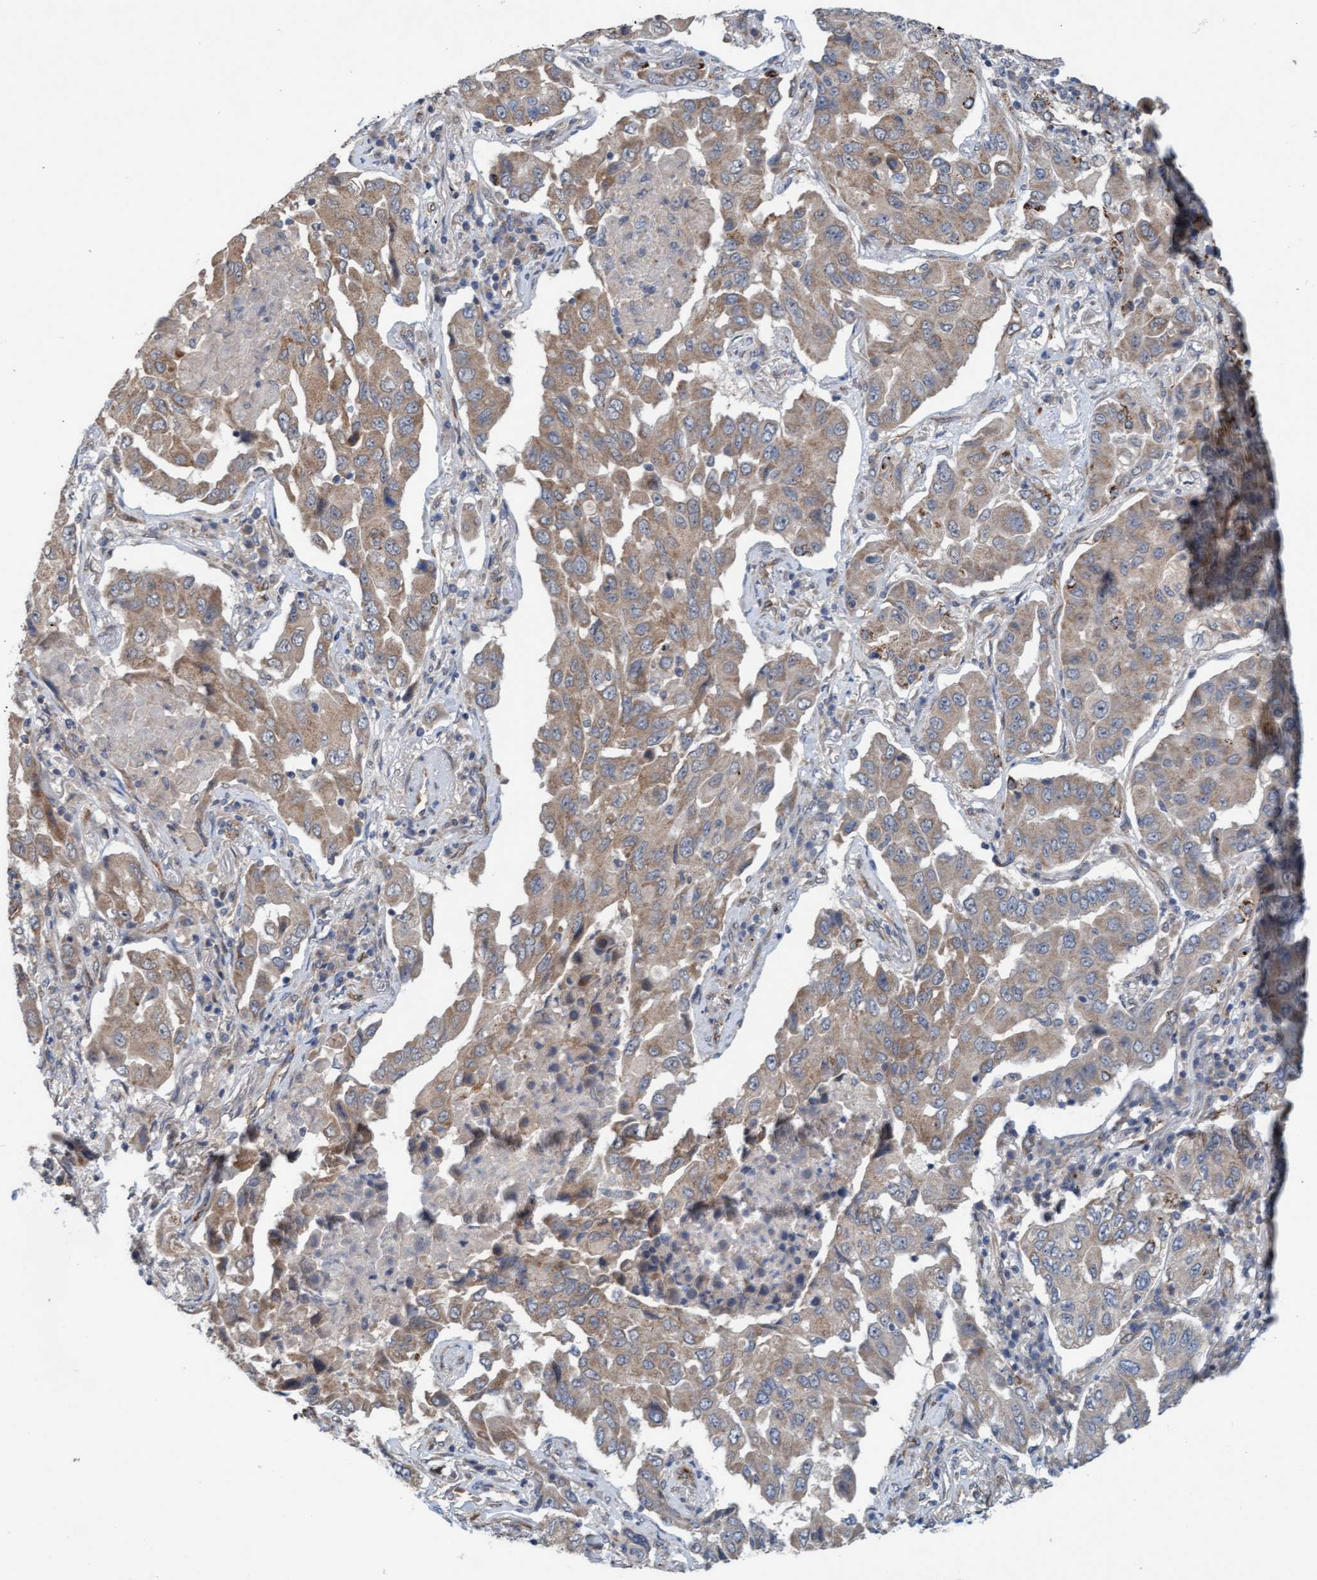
{"staining": {"intensity": "weak", "quantity": "25%-75%", "location": "cytoplasmic/membranous"}, "tissue": "lung cancer", "cell_type": "Tumor cells", "image_type": "cancer", "snomed": [{"axis": "morphology", "description": "Adenocarcinoma, NOS"}, {"axis": "topography", "description": "Lung"}], "caption": "IHC photomicrograph of neoplastic tissue: human lung adenocarcinoma stained using IHC displays low levels of weak protein expression localized specifically in the cytoplasmic/membranous of tumor cells, appearing as a cytoplasmic/membranous brown color.", "gene": "ZNF566", "patient": {"sex": "female", "age": 65}}